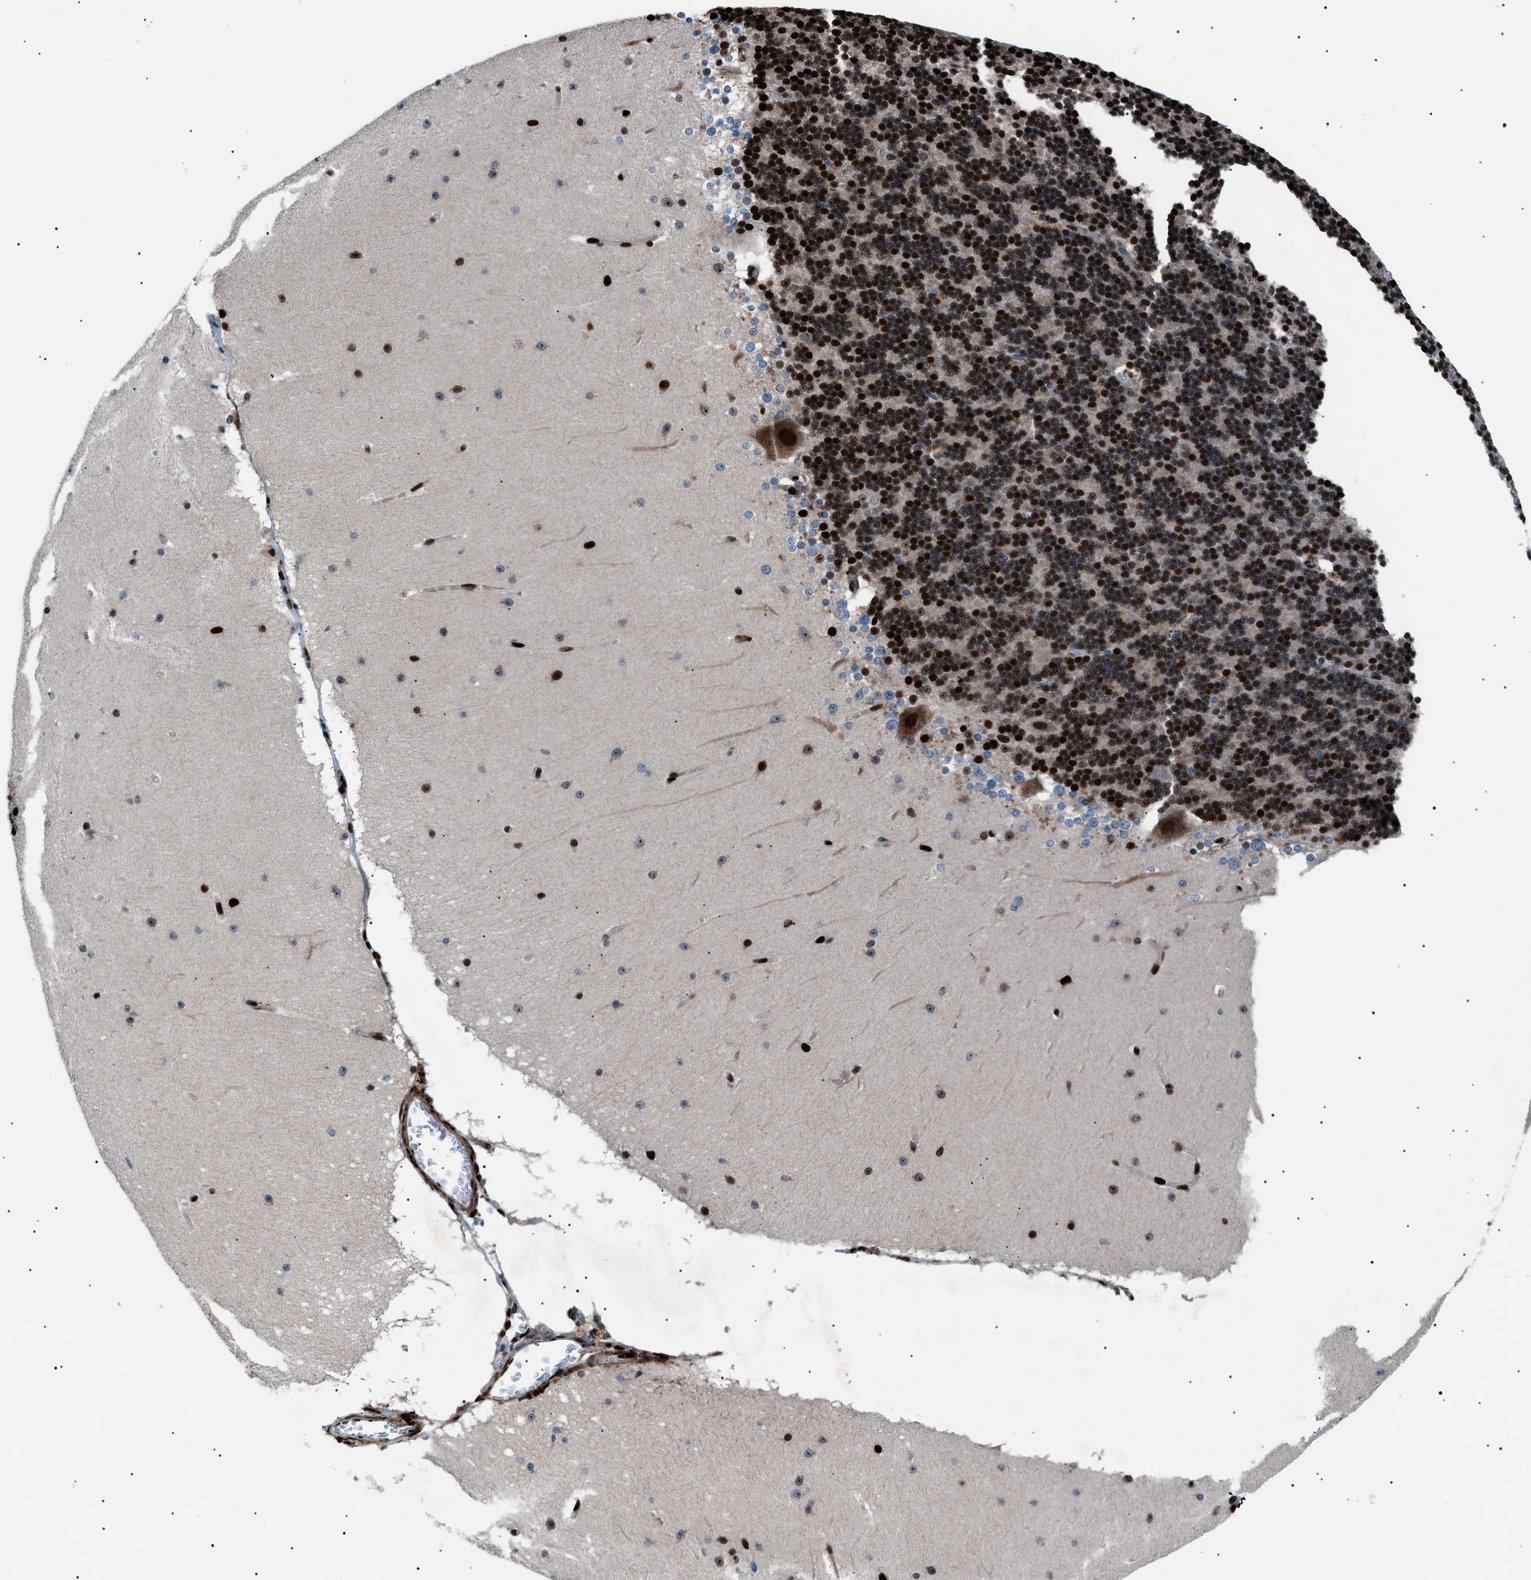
{"staining": {"intensity": "strong", "quantity": "25%-75%", "location": "nuclear"}, "tissue": "cerebellum", "cell_type": "Cells in granular layer", "image_type": "normal", "snomed": [{"axis": "morphology", "description": "Normal tissue, NOS"}, {"axis": "topography", "description": "Cerebellum"}], "caption": "A brown stain shows strong nuclear expression of a protein in cells in granular layer of normal cerebellum. The protein is stained brown, and the nuclei are stained in blue (DAB IHC with brightfield microscopy, high magnification).", "gene": "PRKX", "patient": {"sex": "female", "age": 19}}